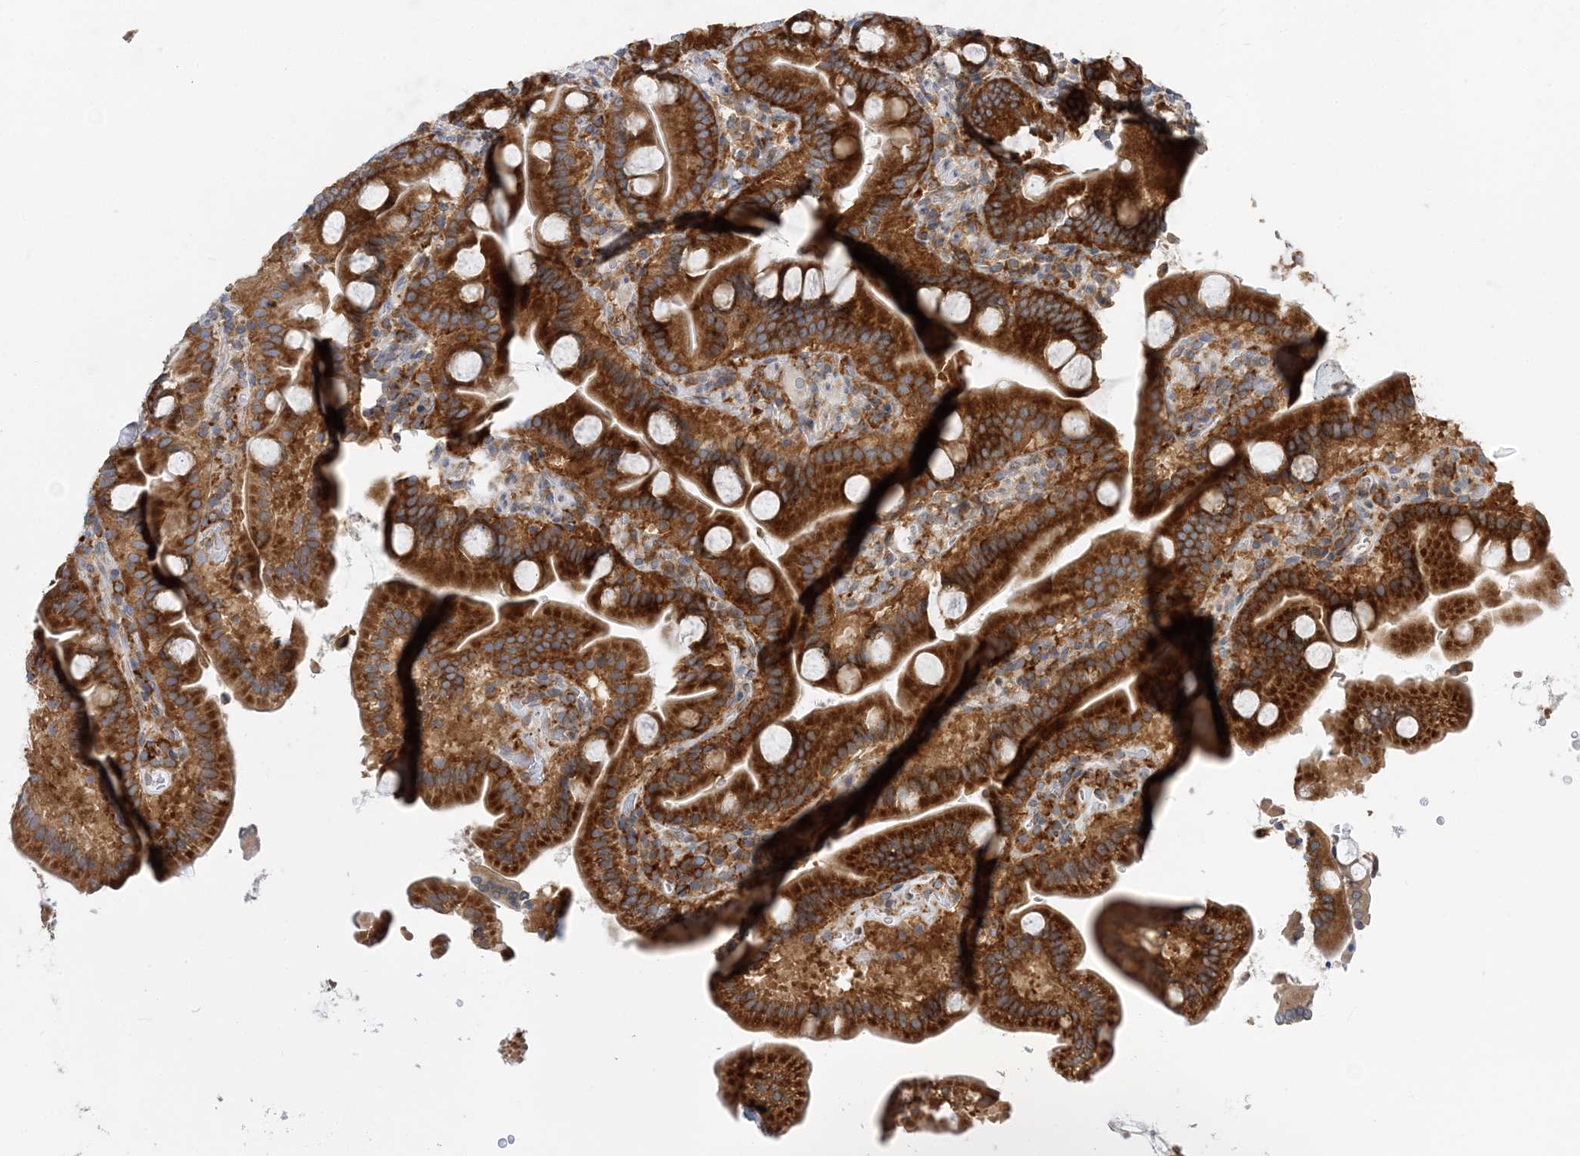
{"staining": {"intensity": "strong", "quantity": ">75%", "location": "cytoplasmic/membranous"}, "tissue": "duodenum", "cell_type": "Glandular cells", "image_type": "normal", "snomed": [{"axis": "morphology", "description": "Normal tissue, NOS"}, {"axis": "topography", "description": "Duodenum"}], "caption": "An immunohistochemistry (IHC) photomicrograph of benign tissue is shown. Protein staining in brown shows strong cytoplasmic/membranous positivity in duodenum within glandular cells. (DAB = brown stain, brightfield microscopy at high magnification).", "gene": "LARP4B", "patient": {"sex": "male", "age": 55}}